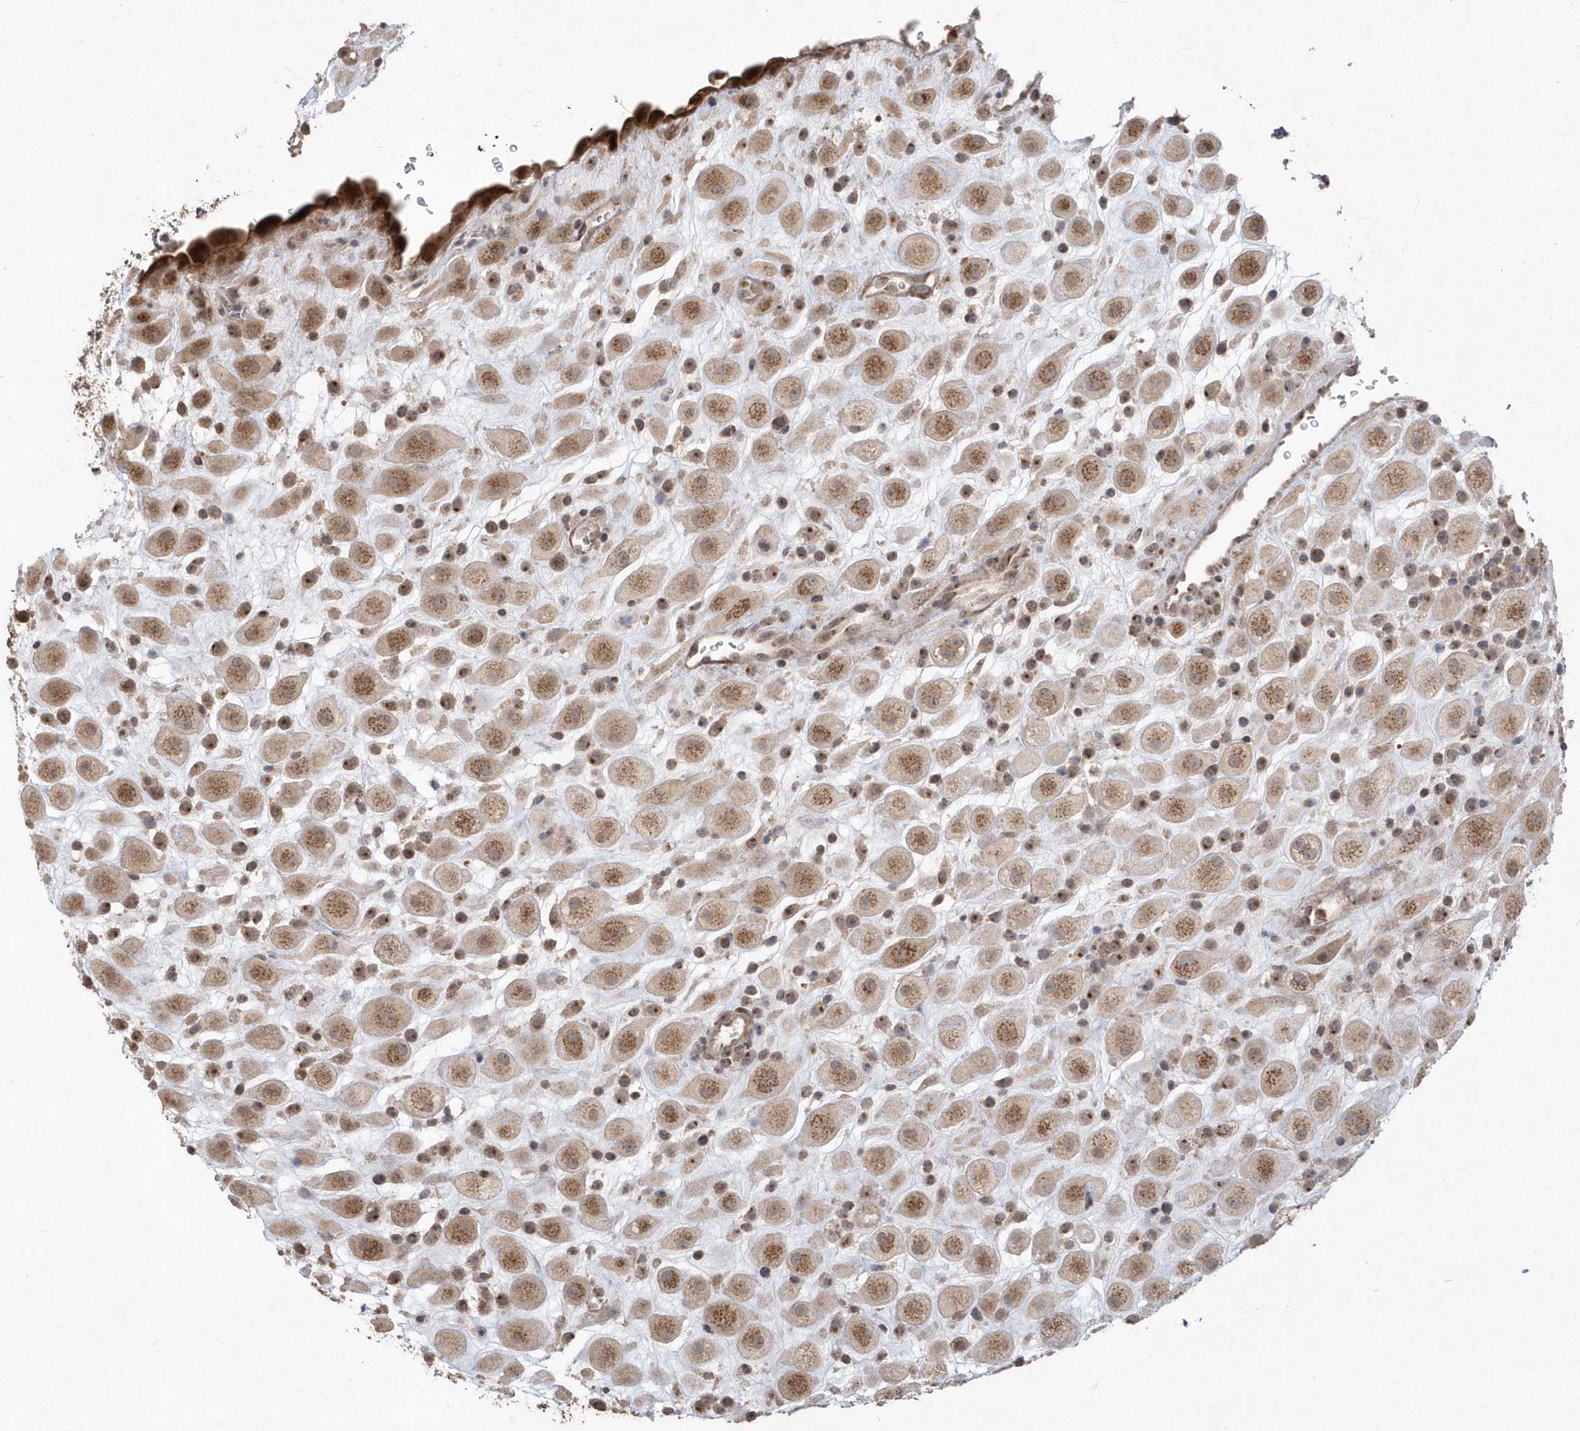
{"staining": {"intensity": "moderate", "quantity": ">75%", "location": "cytoplasmic/membranous"}, "tissue": "placenta", "cell_type": "Decidual cells", "image_type": "normal", "snomed": [{"axis": "morphology", "description": "Normal tissue, NOS"}, {"axis": "topography", "description": "Placenta"}], "caption": "Immunohistochemical staining of normal placenta exhibits moderate cytoplasmic/membranous protein positivity in approximately >75% of decidual cells.", "gene": "GEMIN6", "patient": {"sex": "female", "age": 35}}